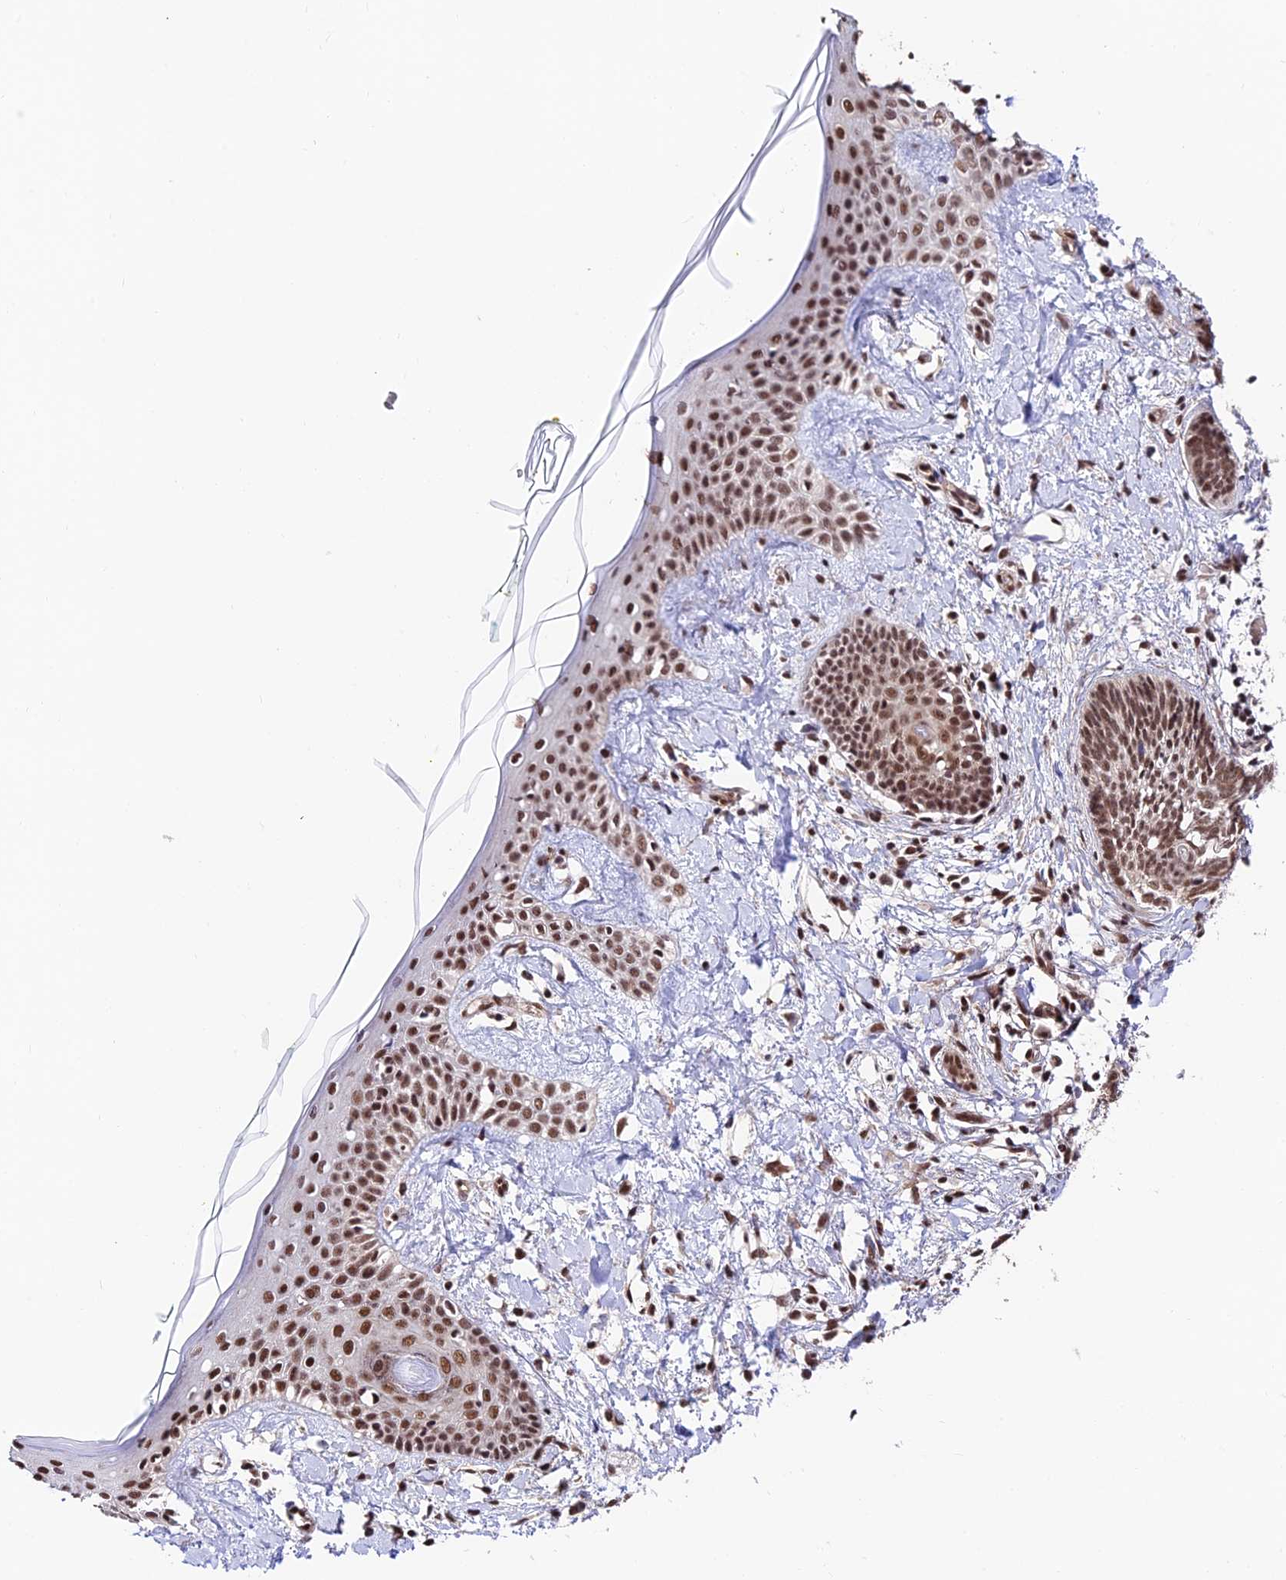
{"staining": {"intensity": "strong", "quantity": ">75%", "location": "nuclear"}, "tissue": "skin cancer", "cell_type": "Tumor cells", "image_type": "cancer", "snomed": [{"axis": "morphology", "description": "Basal cell carcinoma"}, {"axis": "topography", "description": "Skin"}], "caption": "Skin cancer (basal cell carcinoma) stained for a protein (brown) reveals strong nuclear positive staining in about >75% of tumor cells.", "gene": "RBM42", "patient": {"sex": "female", "age": 81}}